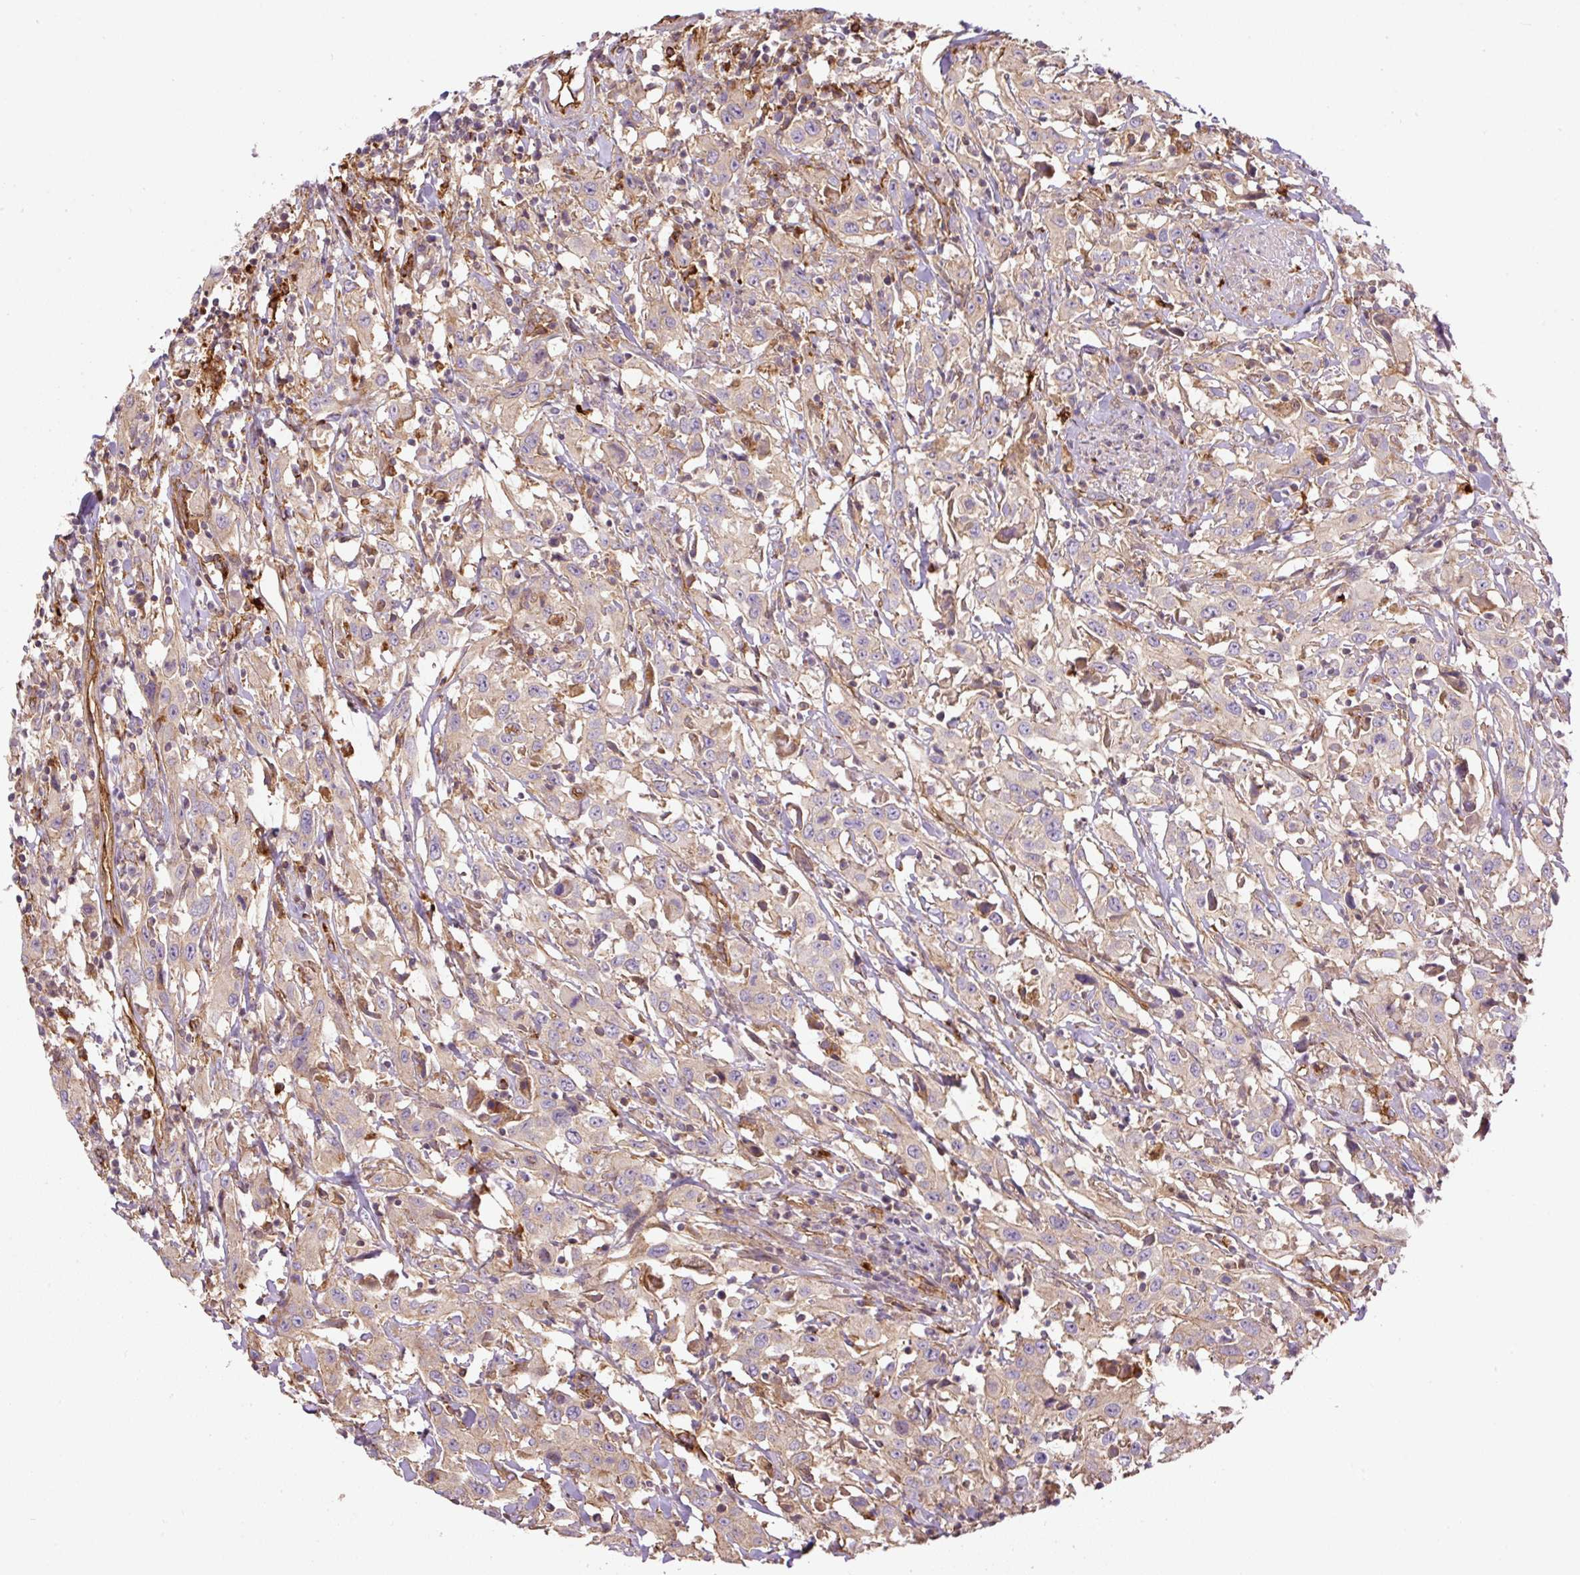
{"staining": {"intensity": "weak", "quantity": "25%-75%", "location": "cytoplasmic/membranous"}, "tissue": "urothelial cancer", "cell_type": "Tumor cells", "image_type": "cancer", "snomed": [{"axis": "morphology", "description": "Urothelial carcinoma, High grade"}, {"axis": "topography", "description": "Urinary bladder"}], "caption": "Immunohistochemical staining of human urothelial cancer displays low levels of weak cytoplasmic/membranous protein staining in about 25%-75% of tumor cells.", "gene": "B3GALT5", "patient": {"sex": "male", "age": 61}}